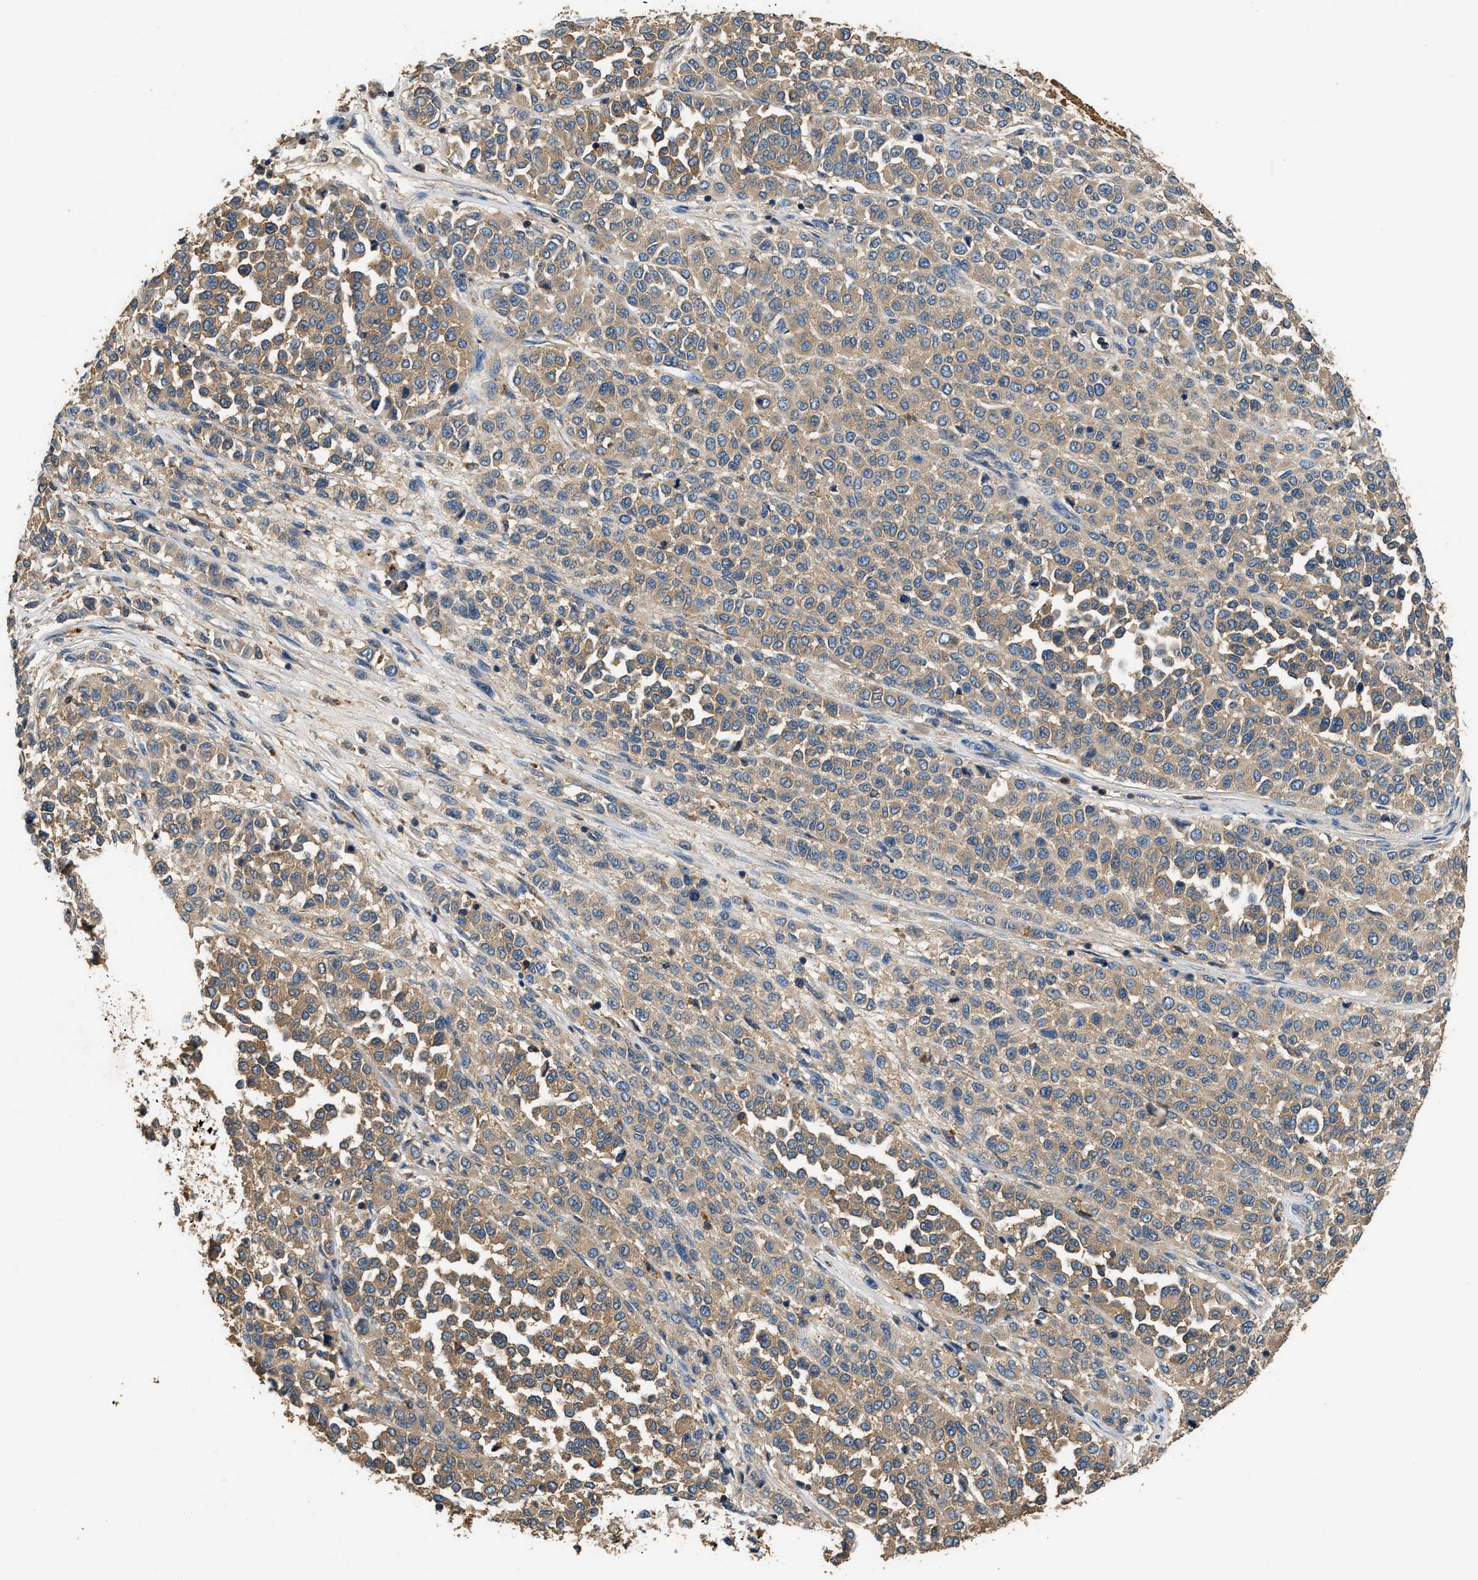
{"staining": {"intensity": "moderate", "quantity": ">75%", "location": "cytoplasmic/membranous"}, "tissue": "melanoma", "cell_type": "Tumor cells", "image_type": "cancer", "snomed": [{"axis": "morphology", "description": "Malignant melanoma, Metastatic site"}, {"axis": "topography", "description": "Pancreas"}], "caption": "Immunohistochemistry (IHC) staining of melanoma, which exhibits medium levels of moderate cytoplasmic/membranous expression in about >75% of tumor cells indicating moderate cytoplasmic/membranous protein staining. The staining was performed using DAB (brown) for protein detection and nuclei were counterstained in hematoxylin (blue).", "gene": "BLOC1S1", "patient": {"sex": "female", "age": 30}}